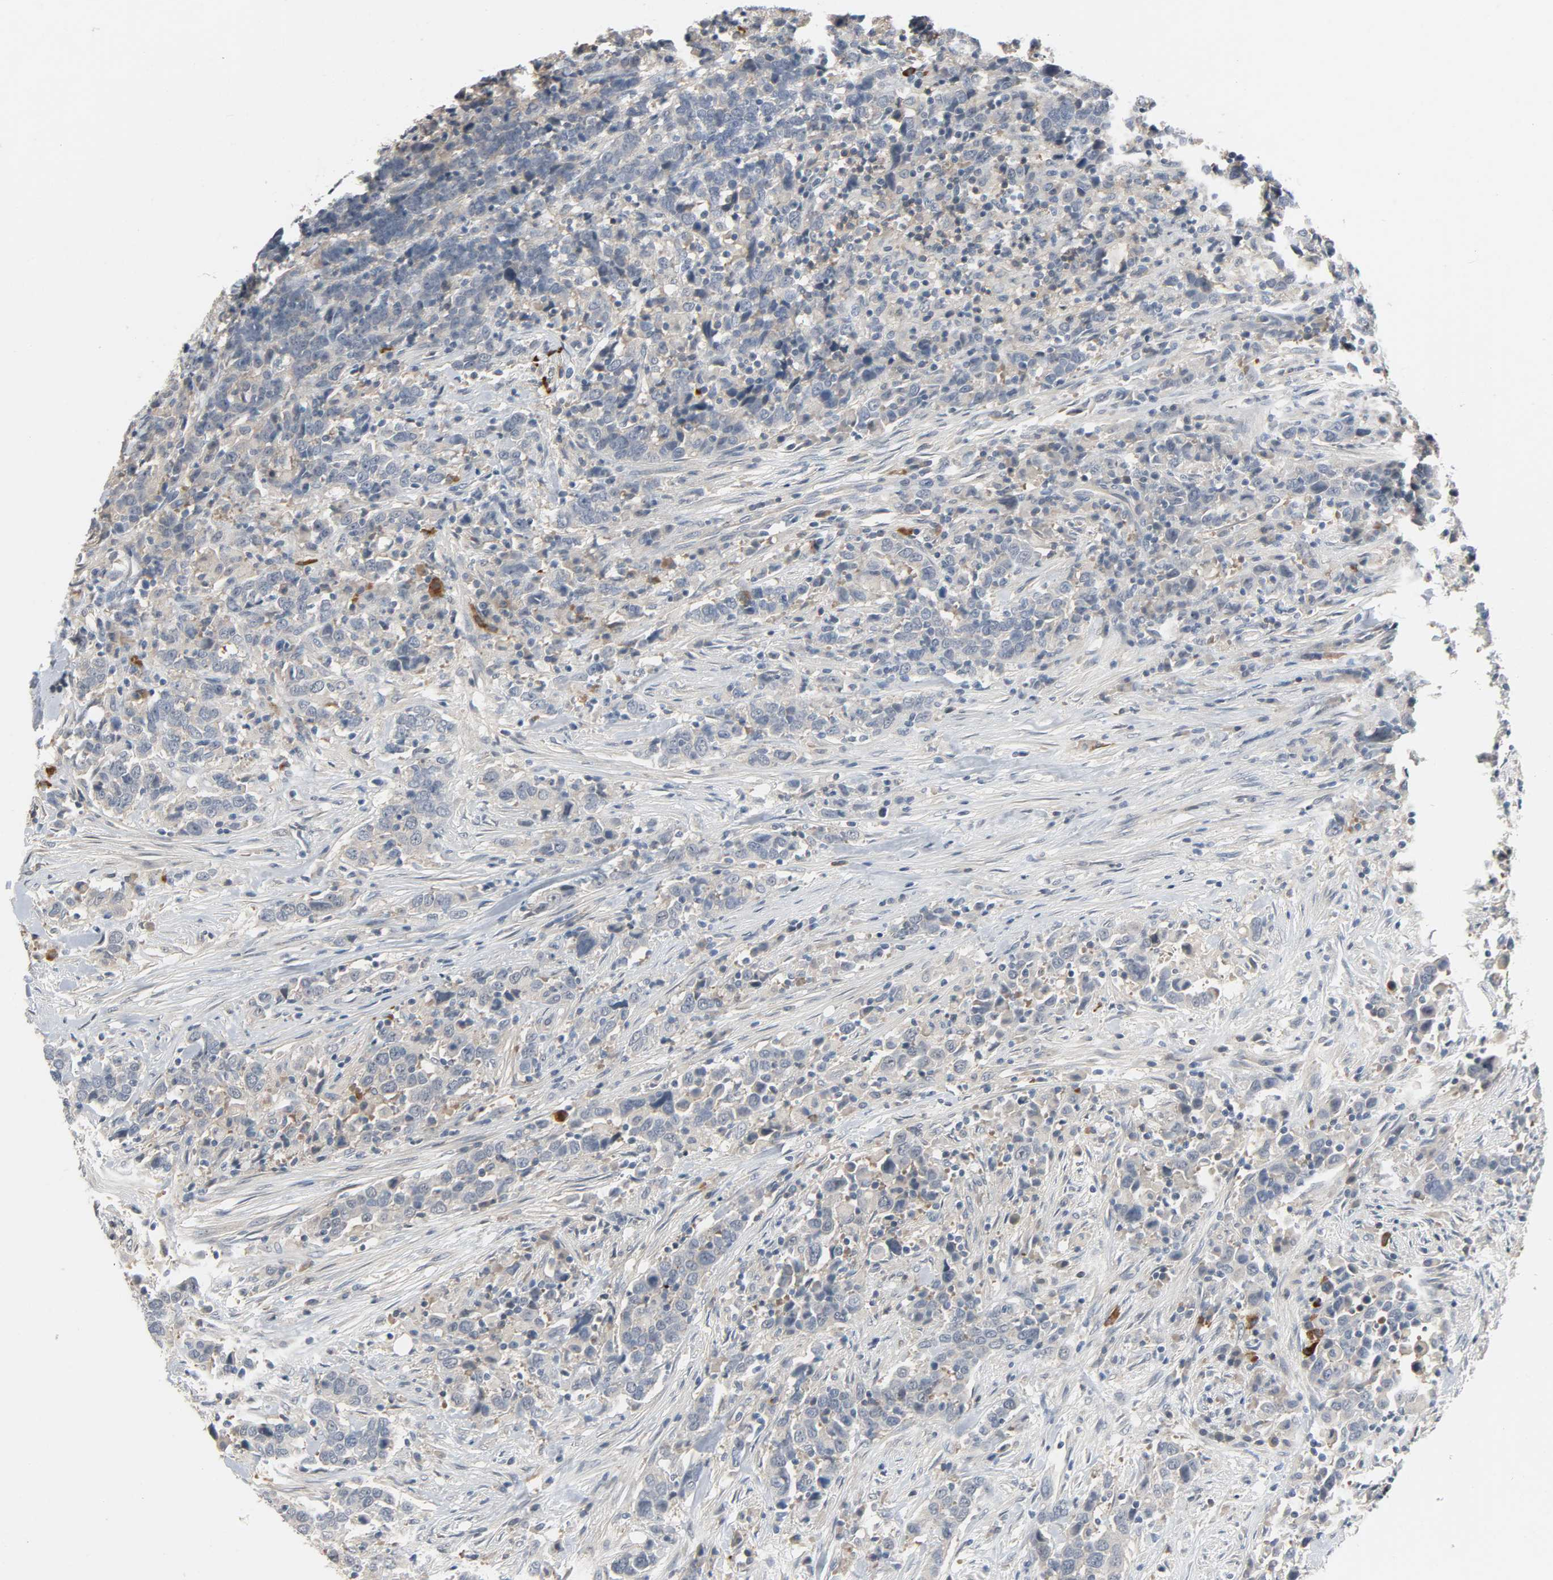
{"staining": {"intensity": "weak", "quantity": "<25%", "location": "cytoplasmic/membranous"}, "tissue": "urothelial cancer", "cell_type": "Tumor cells", "image_type": "cancer", "snomed": [{"axis": "morphology", "description": "Urothelial carcinoma, High grade"}, {"axis": "topography", "description": "Urinary bladder"}], "caption": "IHC photomicrograph of human urothelial carcinoma (high-grade) stained for a protein (brown), which demonstrates no expression in tumor cells.", "gene": "CD4", "patient": {"sex": "male", "age": 61}}